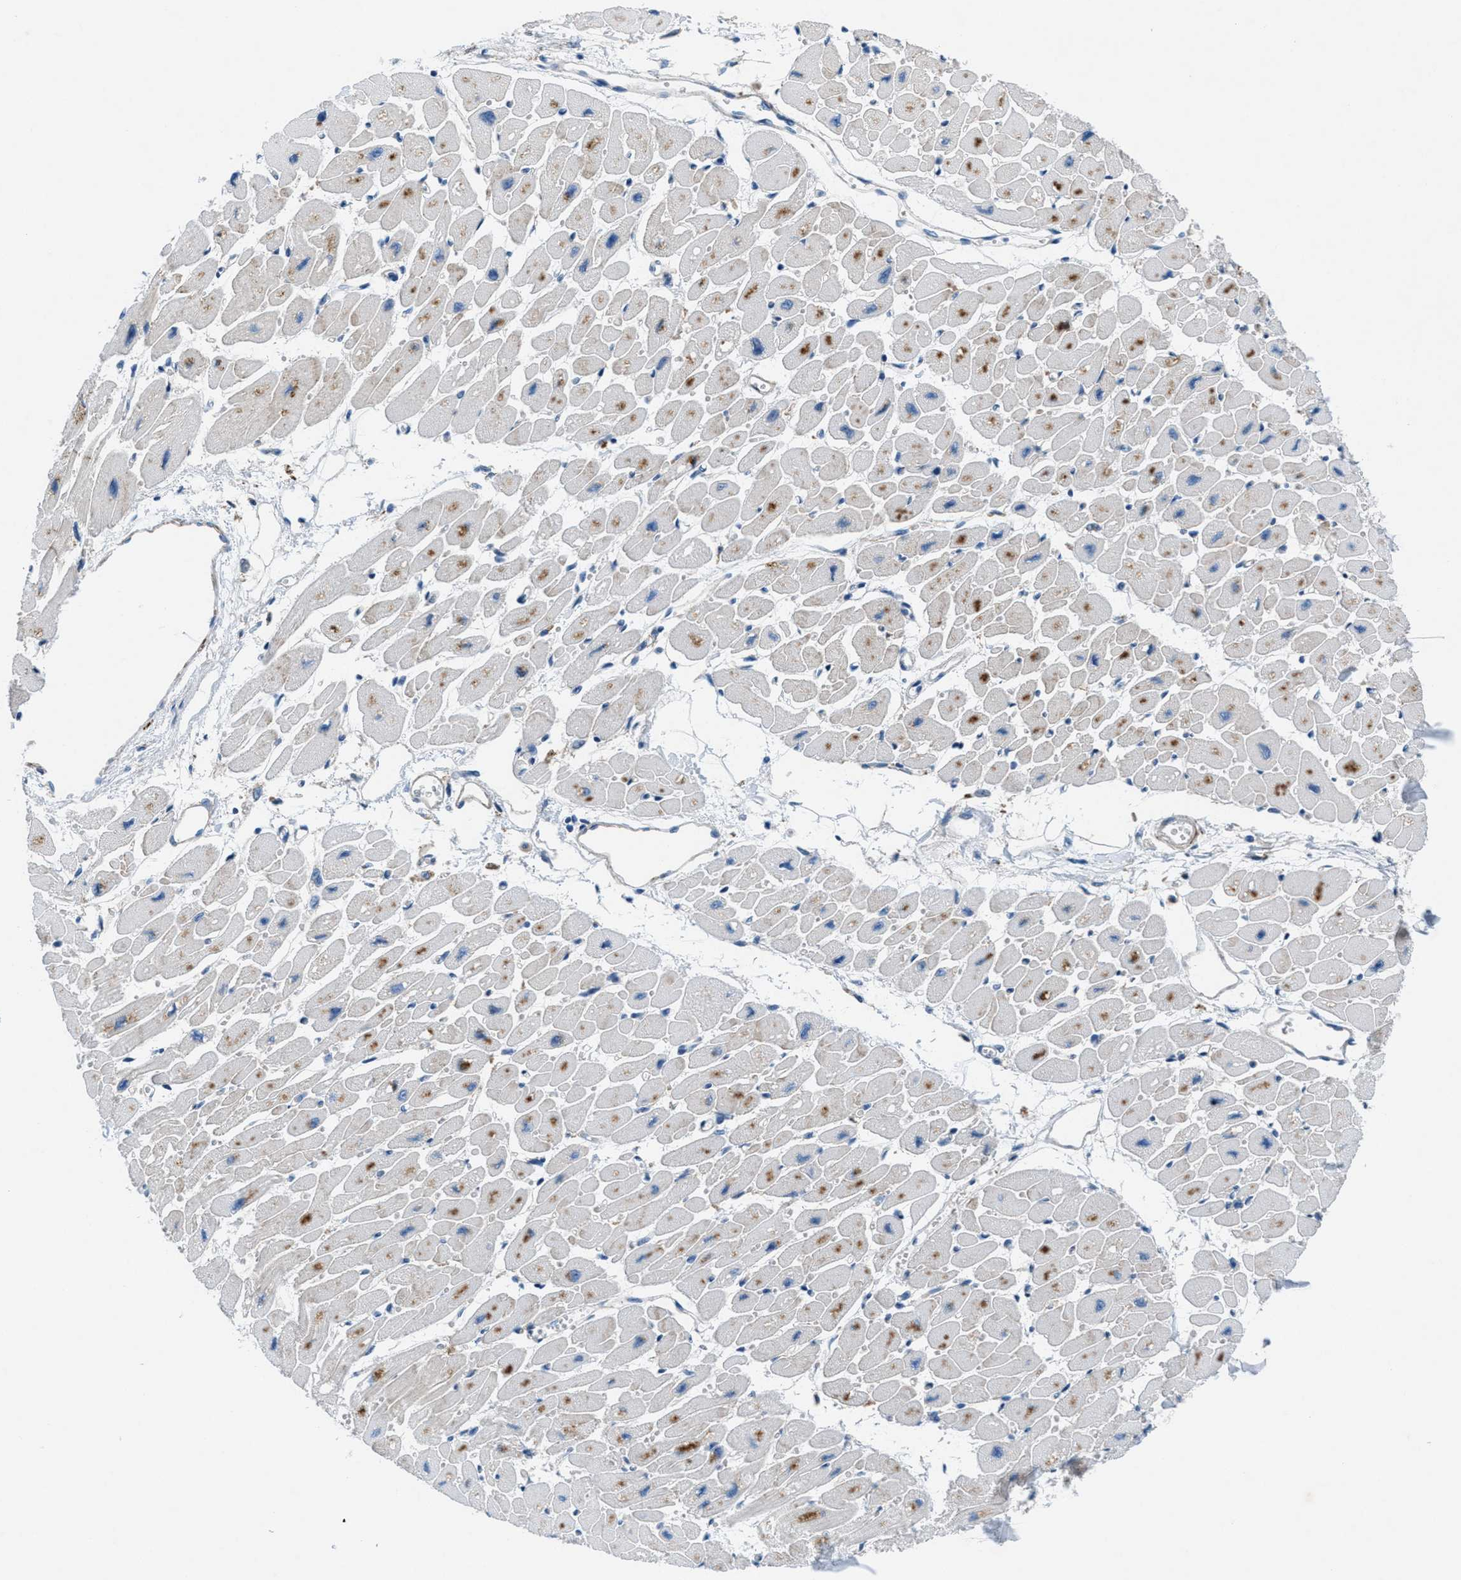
{"staining": {"intensity": "moderate", "quantity": "25%-75%", "location": "cytoplasmic/membranous"}, "tissue": "heart muscle", "cell_type": "Cardiomyocytes", "image_type": "normal", "snomed": [{"axis": "morphology", "description": "Normal tissue, NOS"}, {"axis": "topography", "description": "Heart"}], "caption": "A high-resolution histopathology image shows IHC staining of benign heart muscle, which demonstrates moderate cytoplasmic/membranous positivity in about 25%-75% of cardiomyocytes.", "gene": "MFSD13A", "patient": {"sex": "female", "age": 54}}